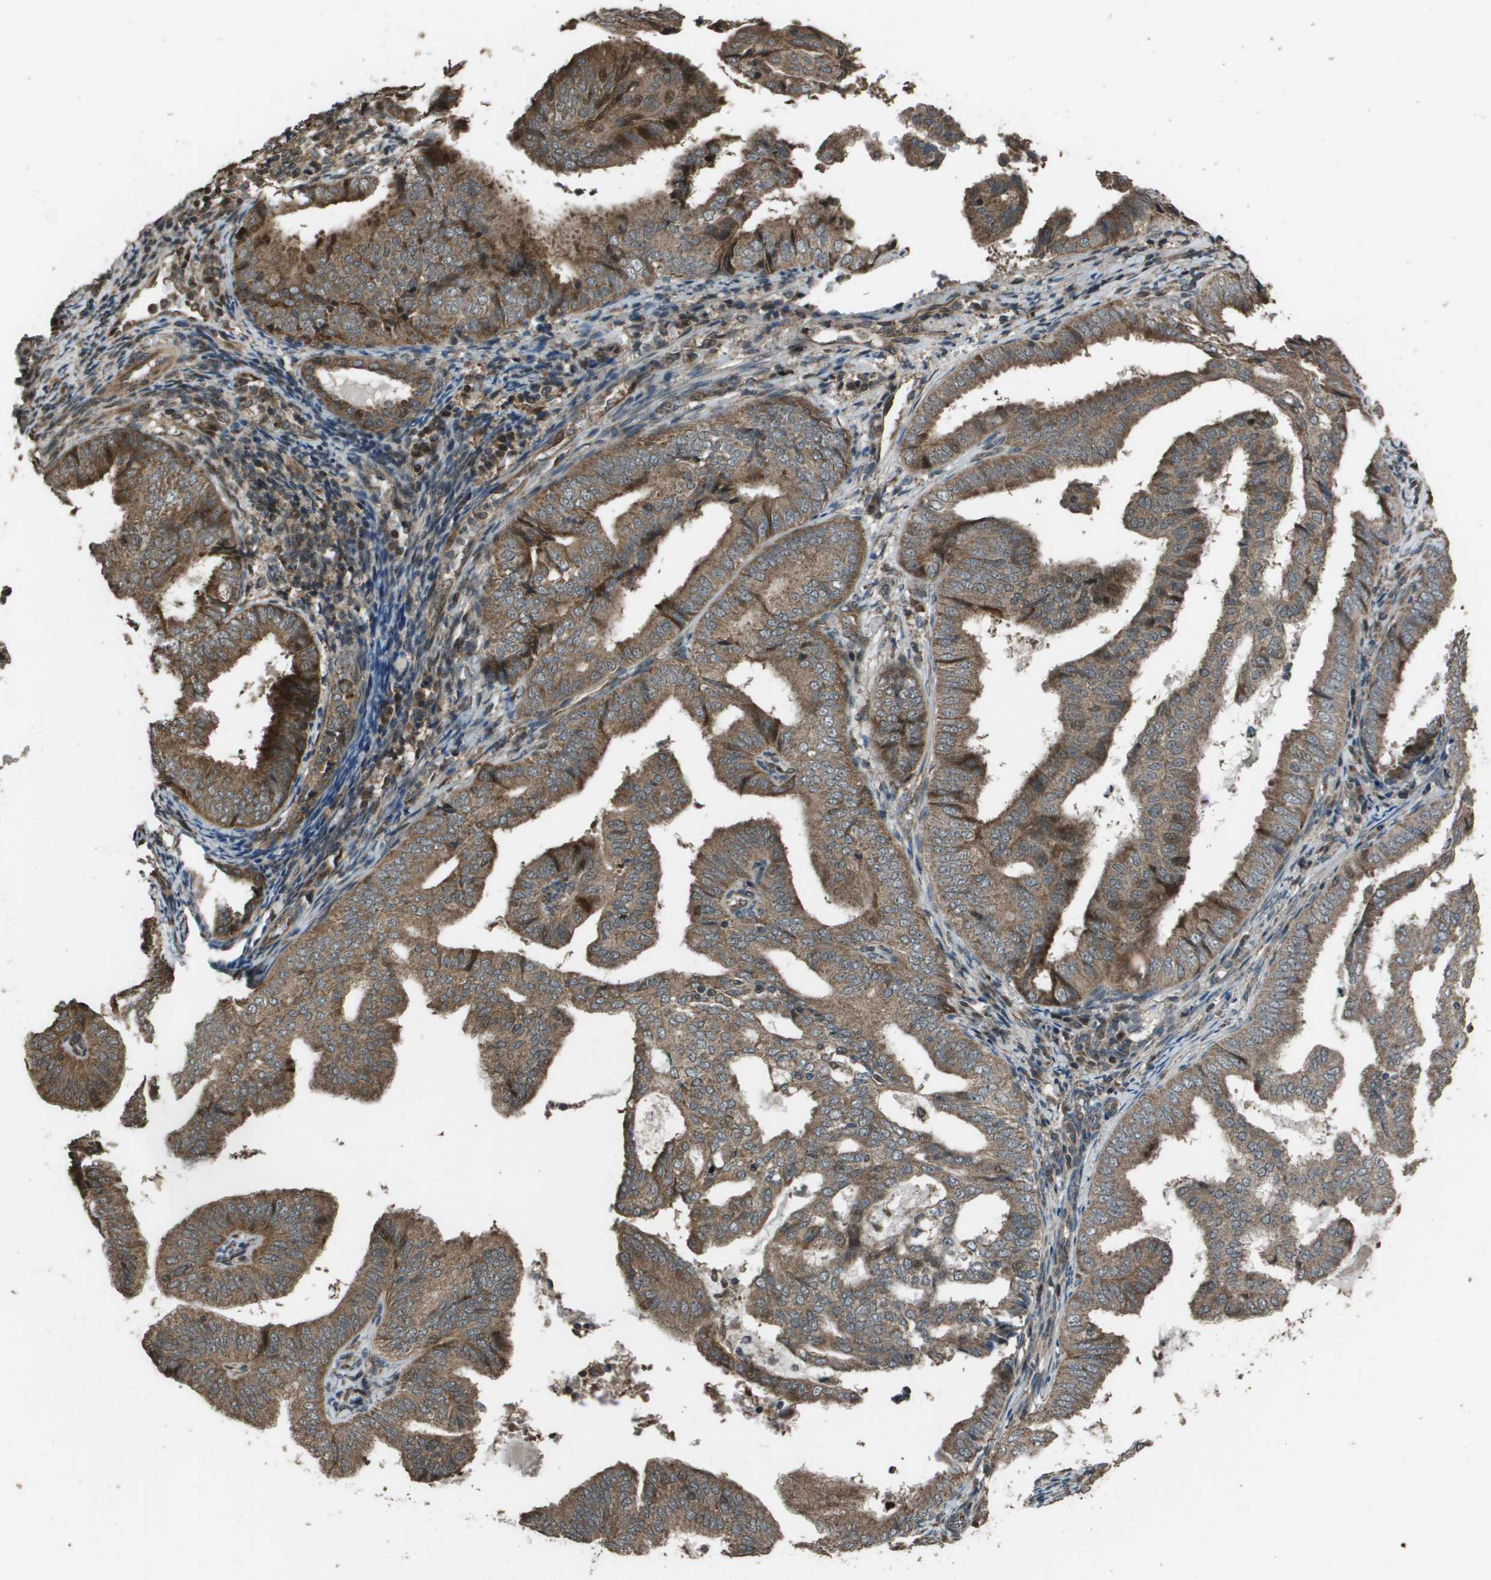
{"staining": {"intensity": "moderate", "quantity": ">75%", "location": "cytoplasmic/membranous"}, "tissue": "endometrial cancer", "cell_type": "Tumor cells", "image_type": "cancer", "snomed": [{"axis": "morphology", "description": "Adenocarcinoma, NOS"}, {"axis": "topography", "description": "Endometrium"}], "caption": "There is medium levels of moderate cytoplasmic/membranous positivity in tumor cells of endometrial cancer (adenocarcinoma), as demonstrated by immunohistochemical staining (brown color).", "gene": "FIG4", "patient": {"sex": "female", "age": 58}}